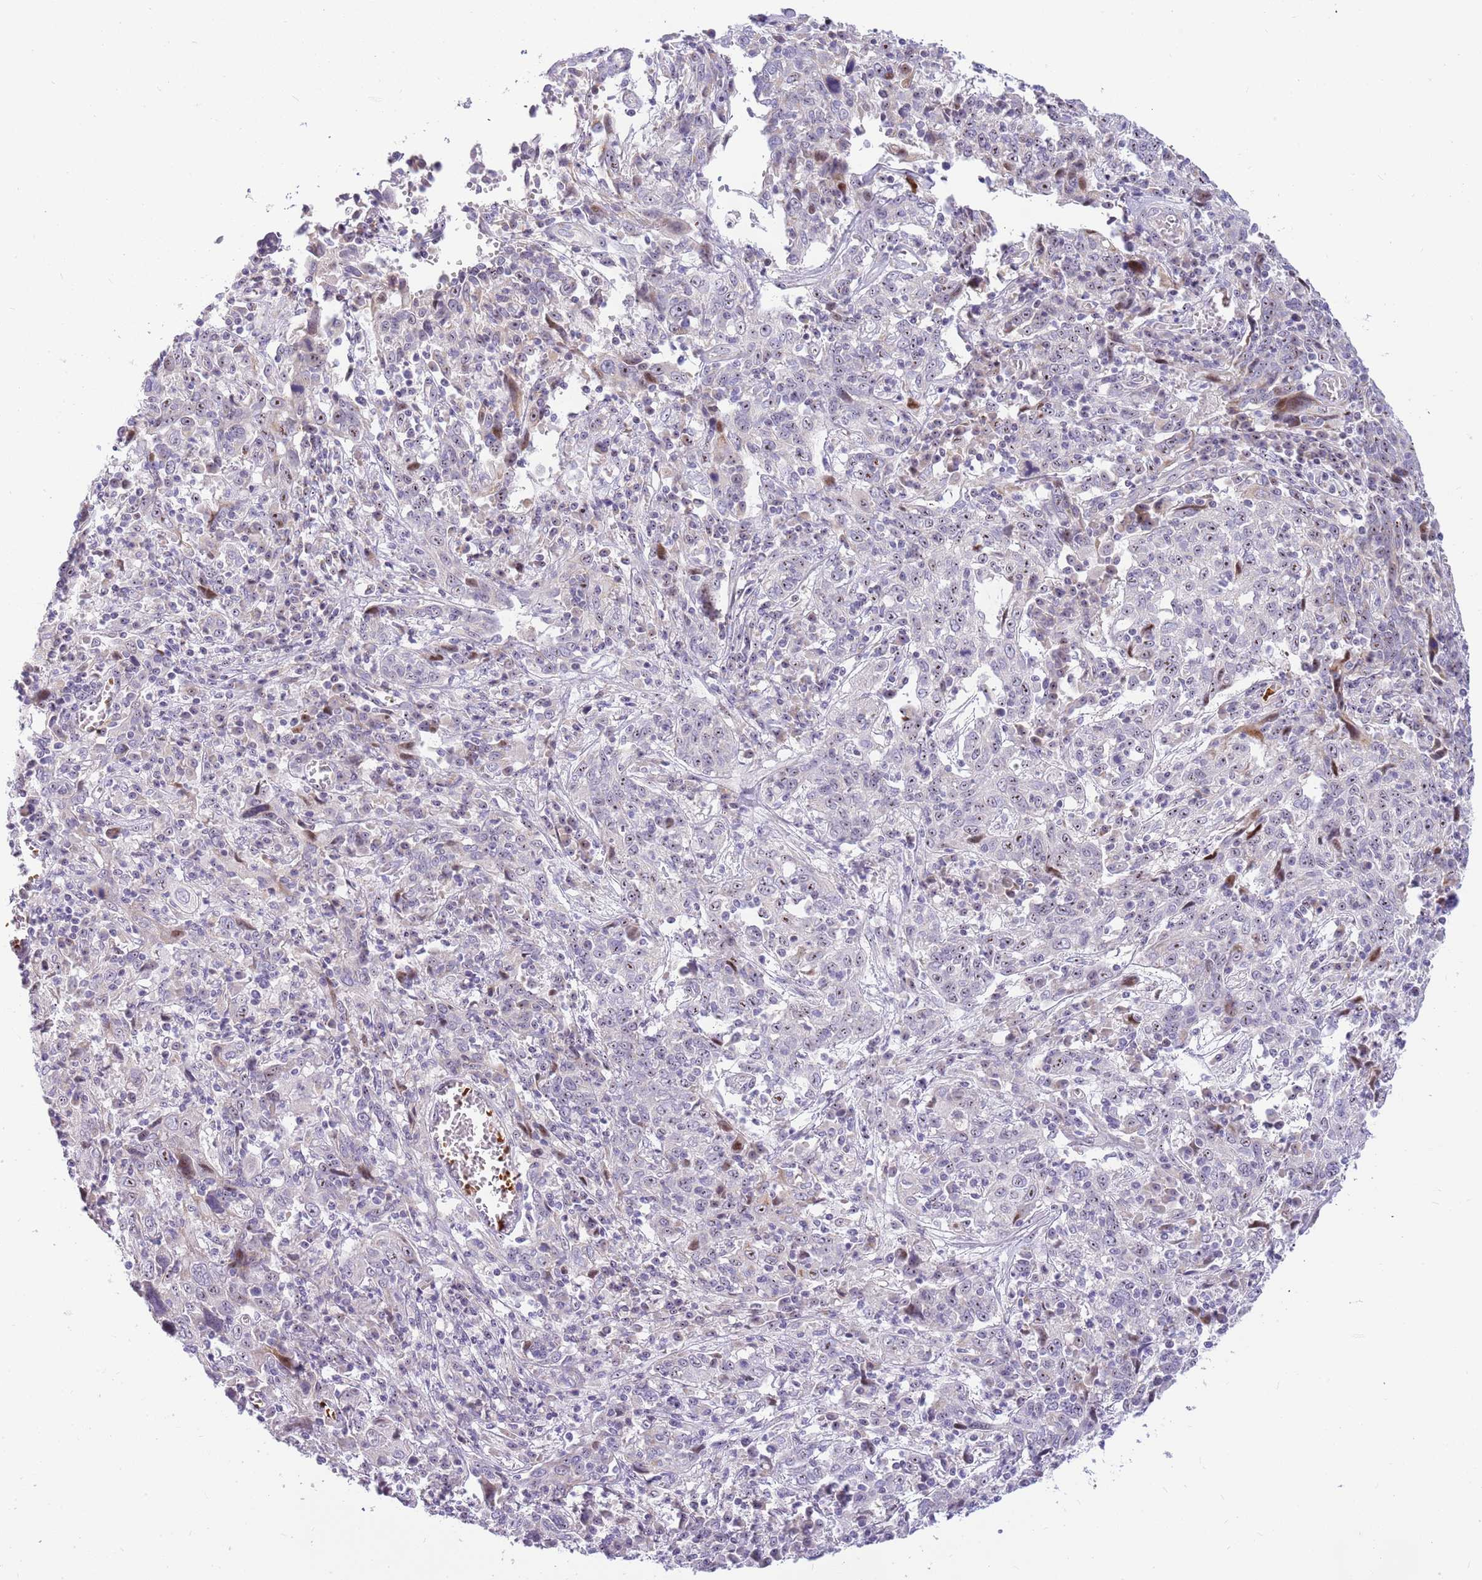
{"staining": {"intensity": "negative", "quantity": "none", "location": "none"}, "tissue": "cervical cancer", "cell_type": "Tumor cells", "image_type": "cancer", "snomed": [{"axis": "morphology", "description": "Squamous cell carcinoma, NOS"}, {"axis": "topography", "description": "Cervix"}], "caption": "Tumor cells show no significant expression in cervical cancer (squamous cell carcinoma).", "gene": "DNAJA3", "patient": {"sex": "female", "age": 46}}